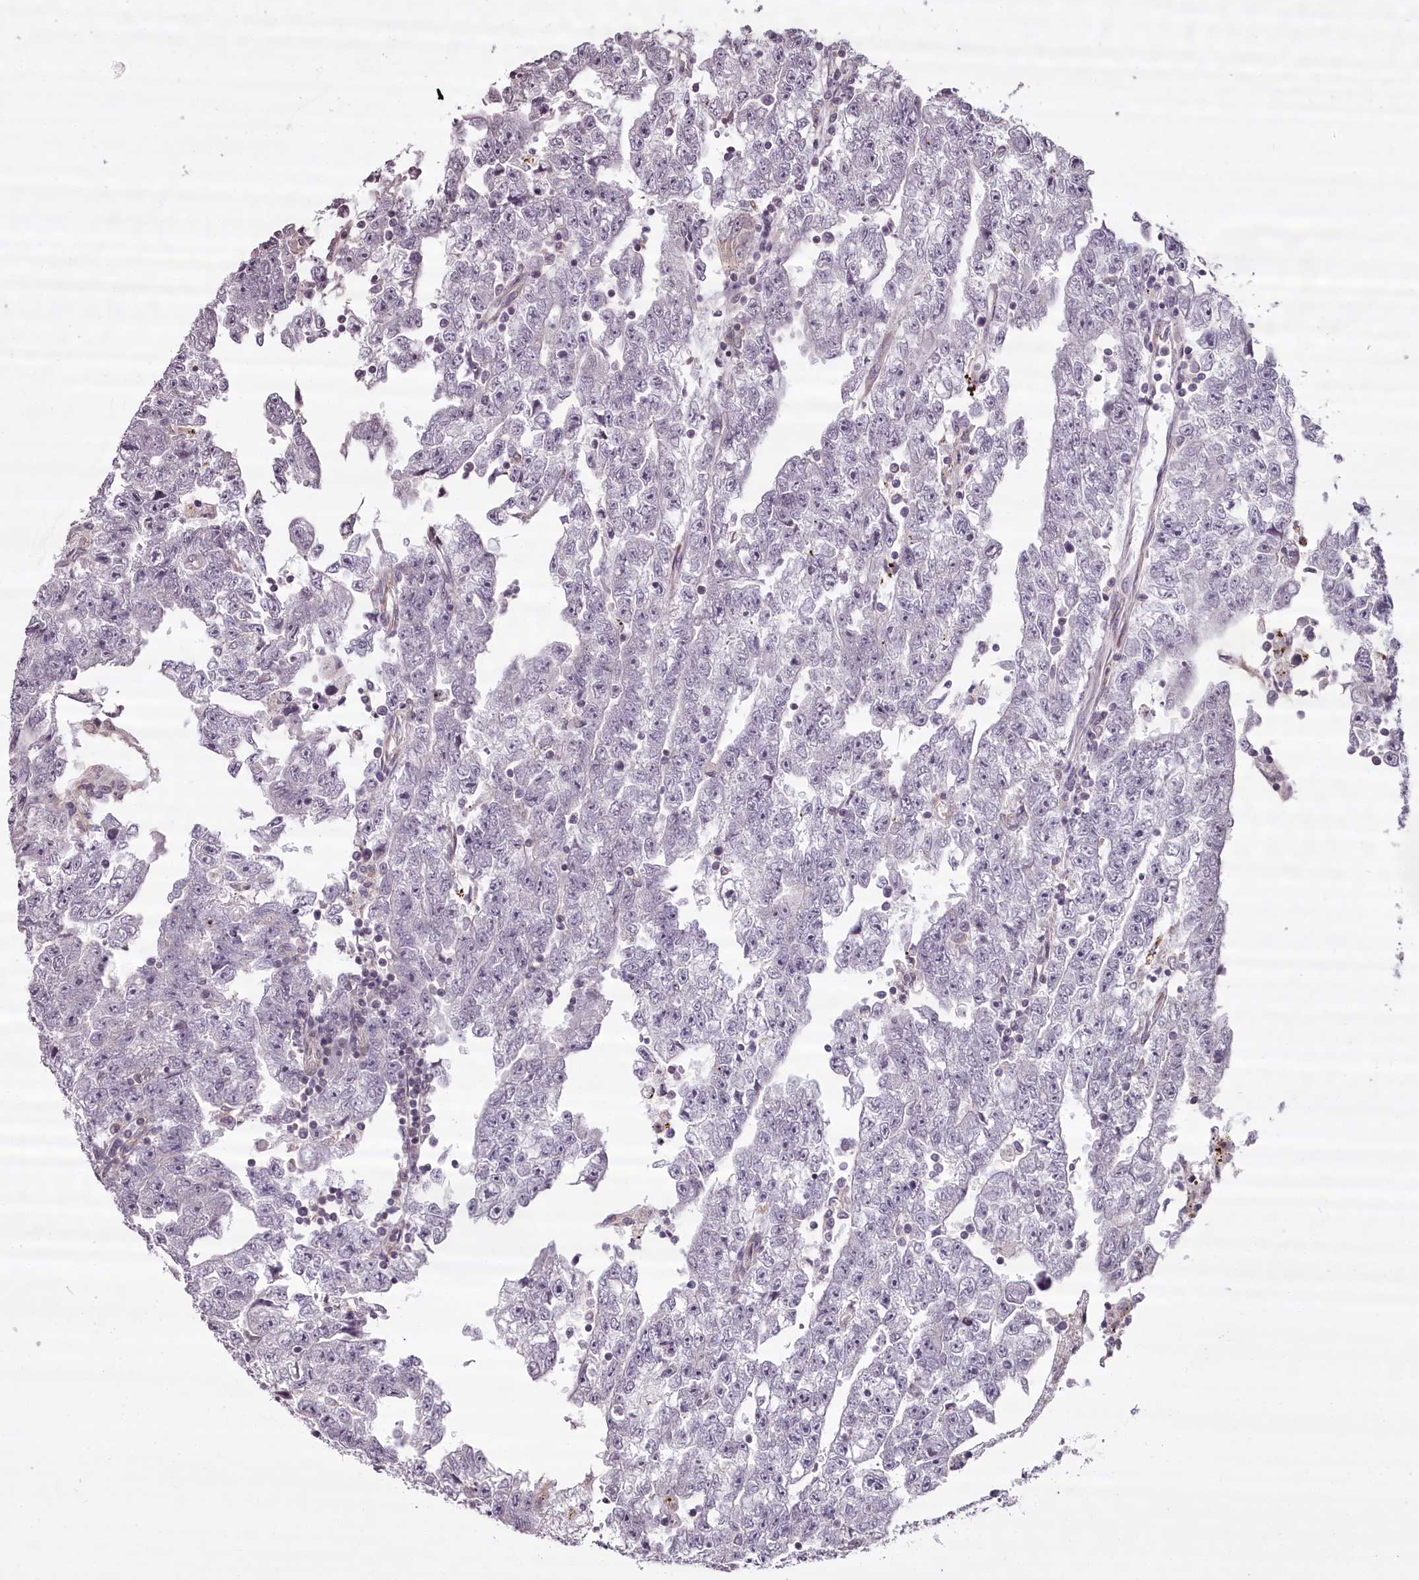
{"staining": {"intensity": "negative", "quantity": "none", "location": "none"}, "tissue": "testis cancer", "cell_type": "Tumor cells", "image_type": "cancer", "snomed": [{"axis": "morphology", "description": "Carcinoma, Embryonal, NOS"}, {"axis": "topography", "description": "Testis"}], "caption": "This micrograph is of testis embryonal carcinoma stained with IHC to label a protein in brown with the nuclei are counter-stained blue. There is no expression in tumor cells.", "gene": "CCDC92", "patient": {"sex": "male", "age": 25}}